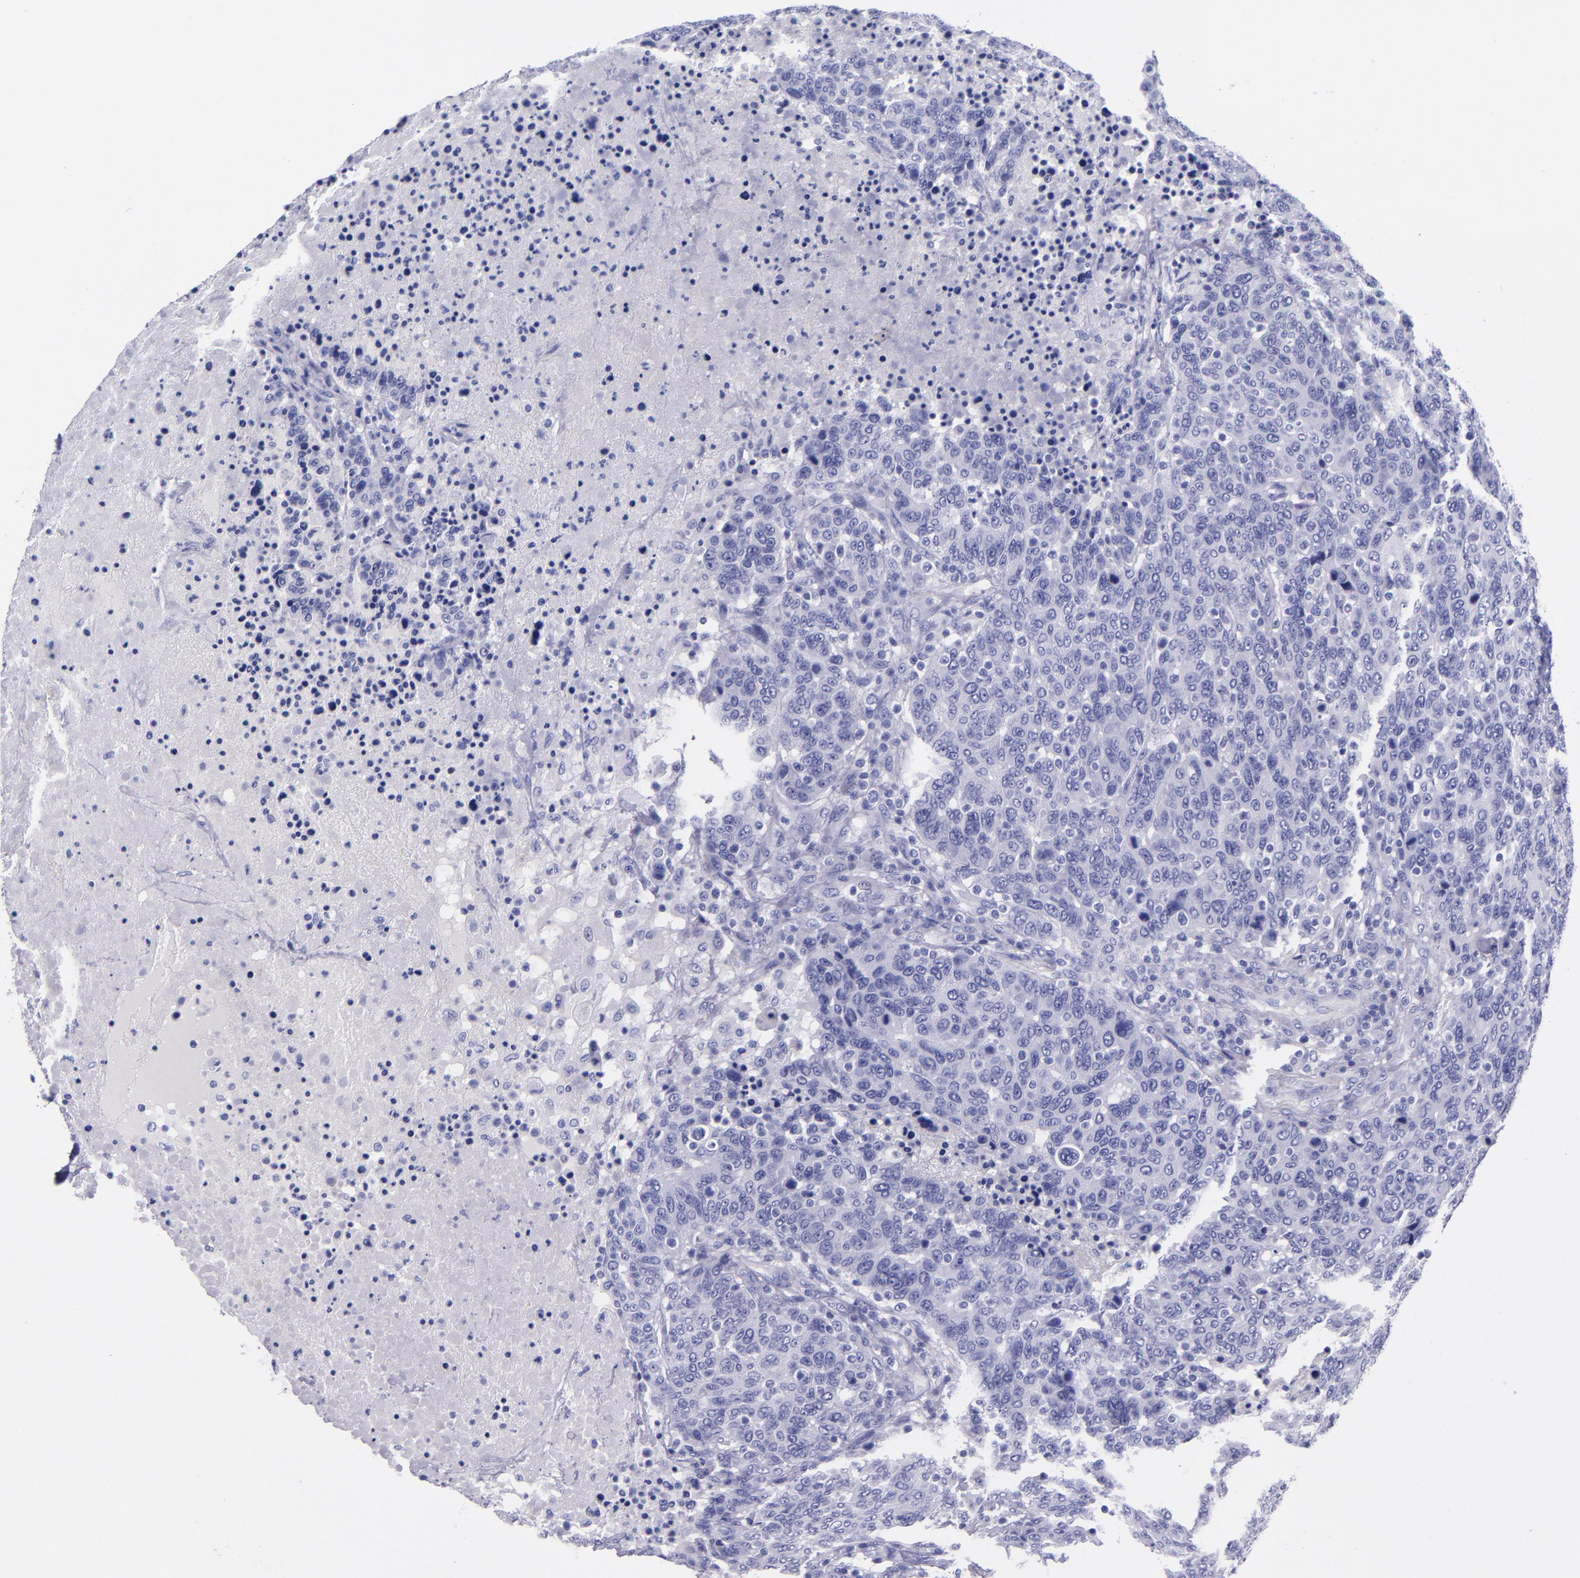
{"staining": {"intensity": "negative", "quantity": "none", "location": "none"}, "tissue": "breast cancer", "cell_type": "Tumor cells", "image_type": "cancer", "snomed": [{"axis": "morphology", "description": "Duct carcinoma"}, {"axis": "topography", "description": "Breast"}], "caption": "Immunohistochemistry (IHC) image of neoplastic tissue: intraductal carcinoma (breast) stained with DAB (3,3'-diaminobenzidine) reveals no significant protein staining in tumor cells.", "gene": "SV2A", "patient": {"sex": "female", "age": 37}}